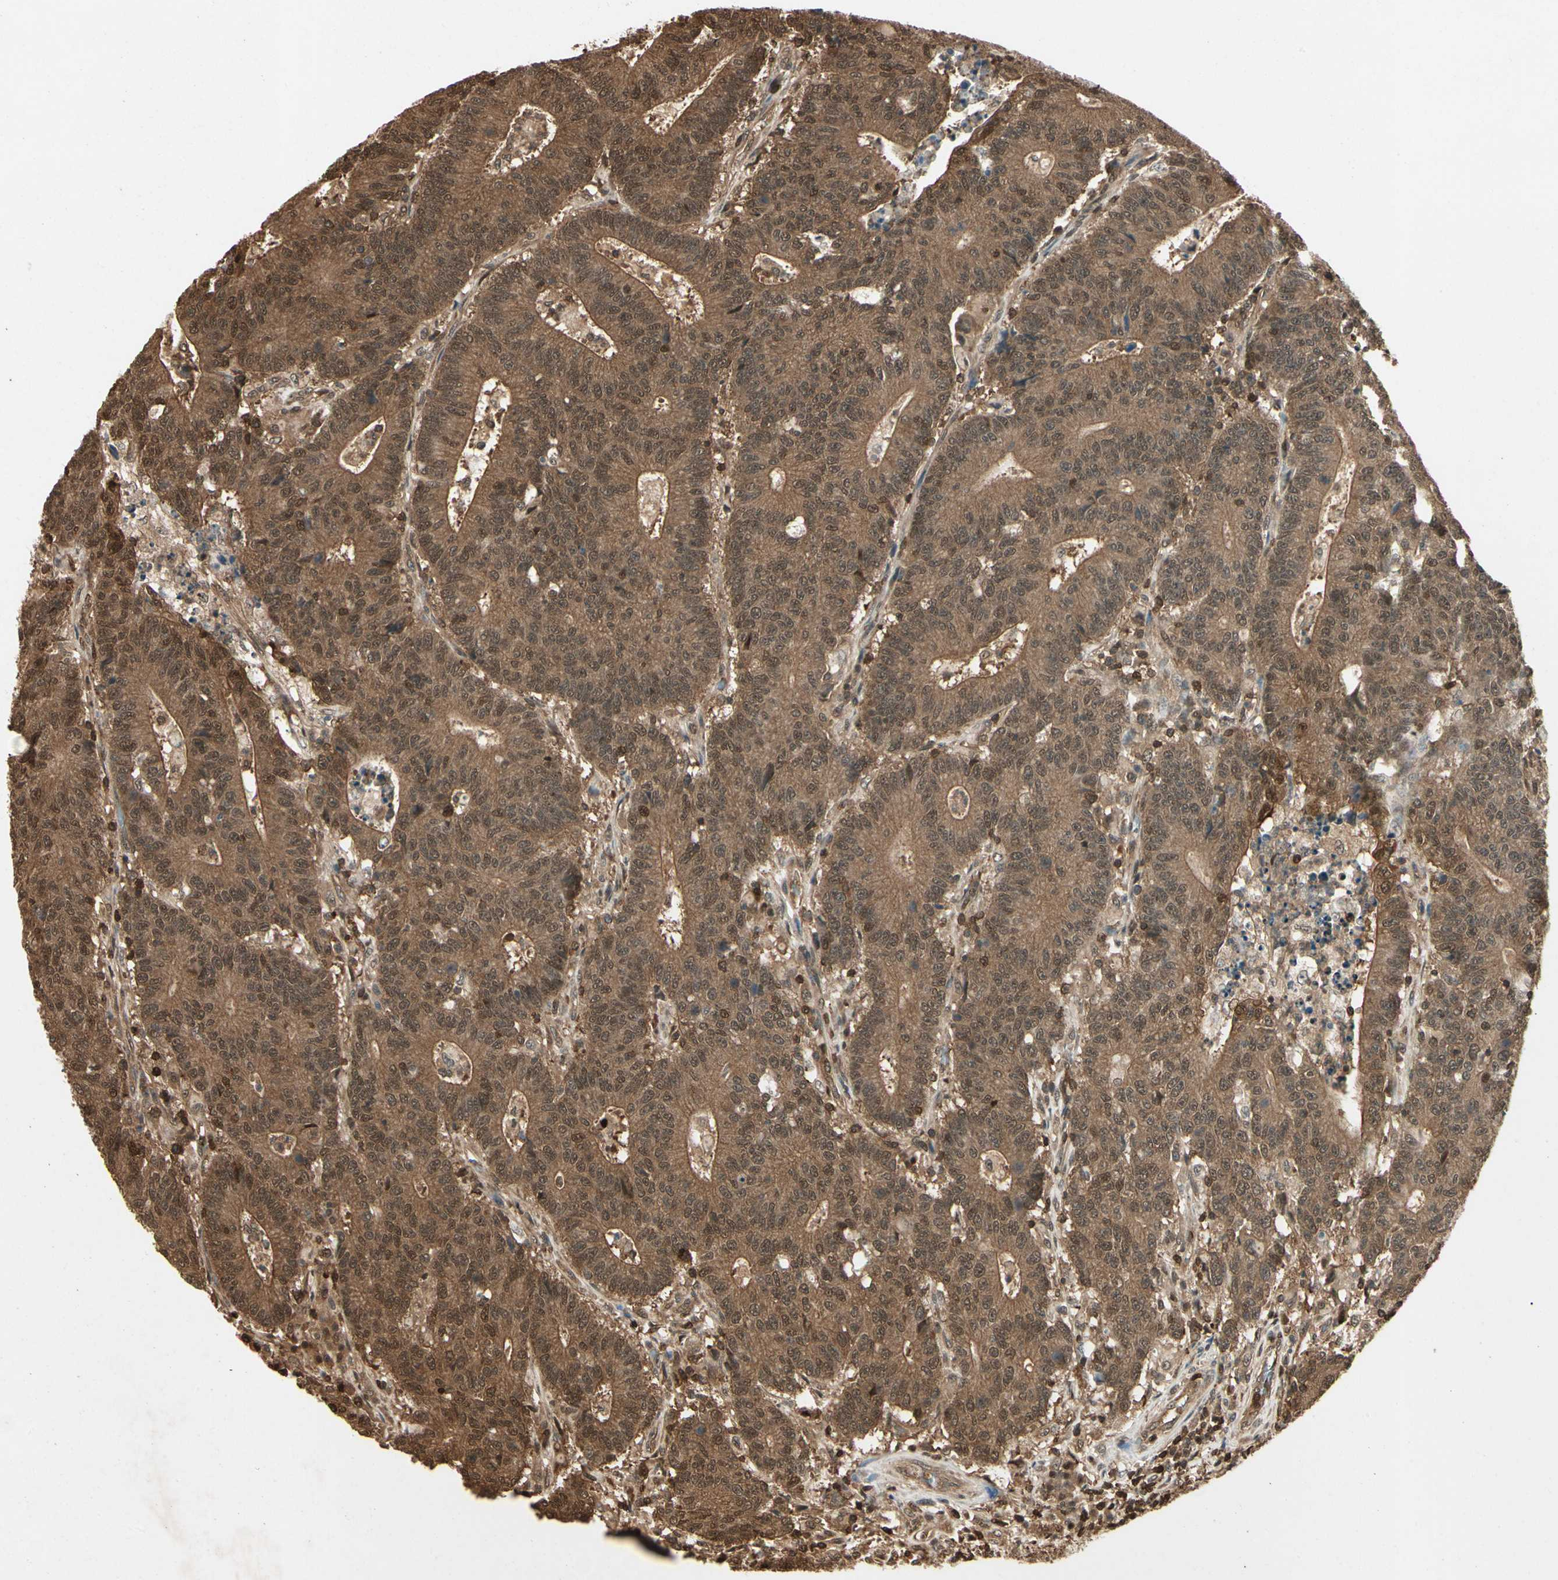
{"staining": {"intensity": "moderate", "quantity": ">75%", "location": "cytoplasmic/membranous,nuclear"}, "tissue": "colorectal cancer", "cell_type": "Tumor cells", "image_type": "cancer", "snomed": [{"axis": "morphology", "description": "Normal tissue, NOS"}, {"axis": "morphology", "description": "Adenocarcinoma, NOS"}, {"axis": "topography", "description": "Colon"}], "caption": "An immunohistochemistry (IHC) photomicrograph of tumor tissue is shown. Protein staining in brown shows moderate cytoplasmic/membranous and nuclear positivity in colorectal adenocarcinoma within tumor cells.", "gene": "YWHAQ", "patient": {"sex": "female", "age": 75}}